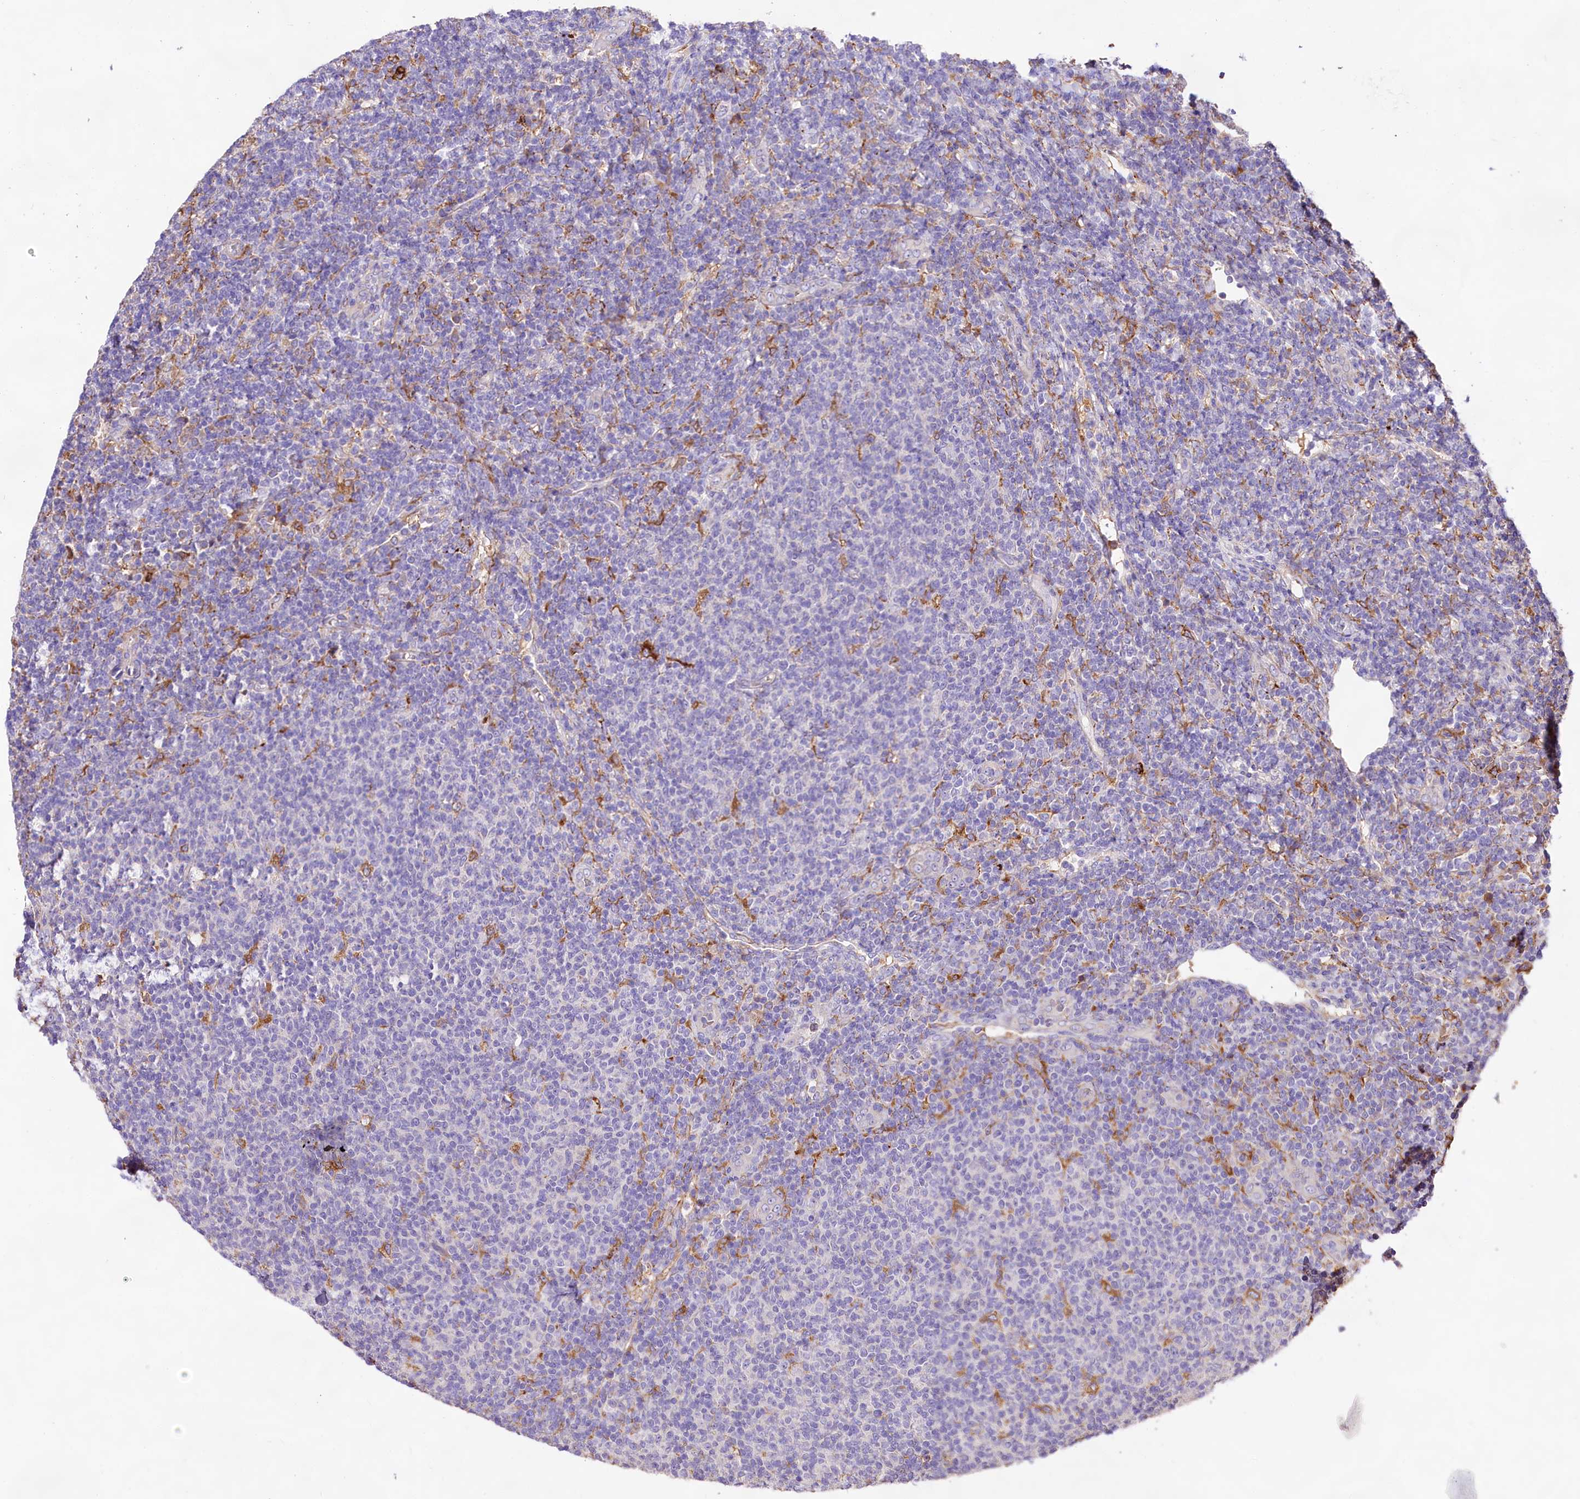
{"staining": {"intensity": "negative", "quantity": "none", "location": "none"}, "tissue": "lymphoma", "cell_type": "Tumor cells", "image_type": "cancer", "snomed": [{"axis": "morphology", "description": "Malignant lymphoma, non-Hodgkin's type, Low grade"}, {"axis": "topography", "description": "Lymph node"}], "caption": "DAB (3,3'-diaminobenzidine) immunohistochemical staining of human lymphoma demonstrates no significant staining in tumor cells.", "gene": "DMXL2", "patient": {"sex": "male", "age": 66}}